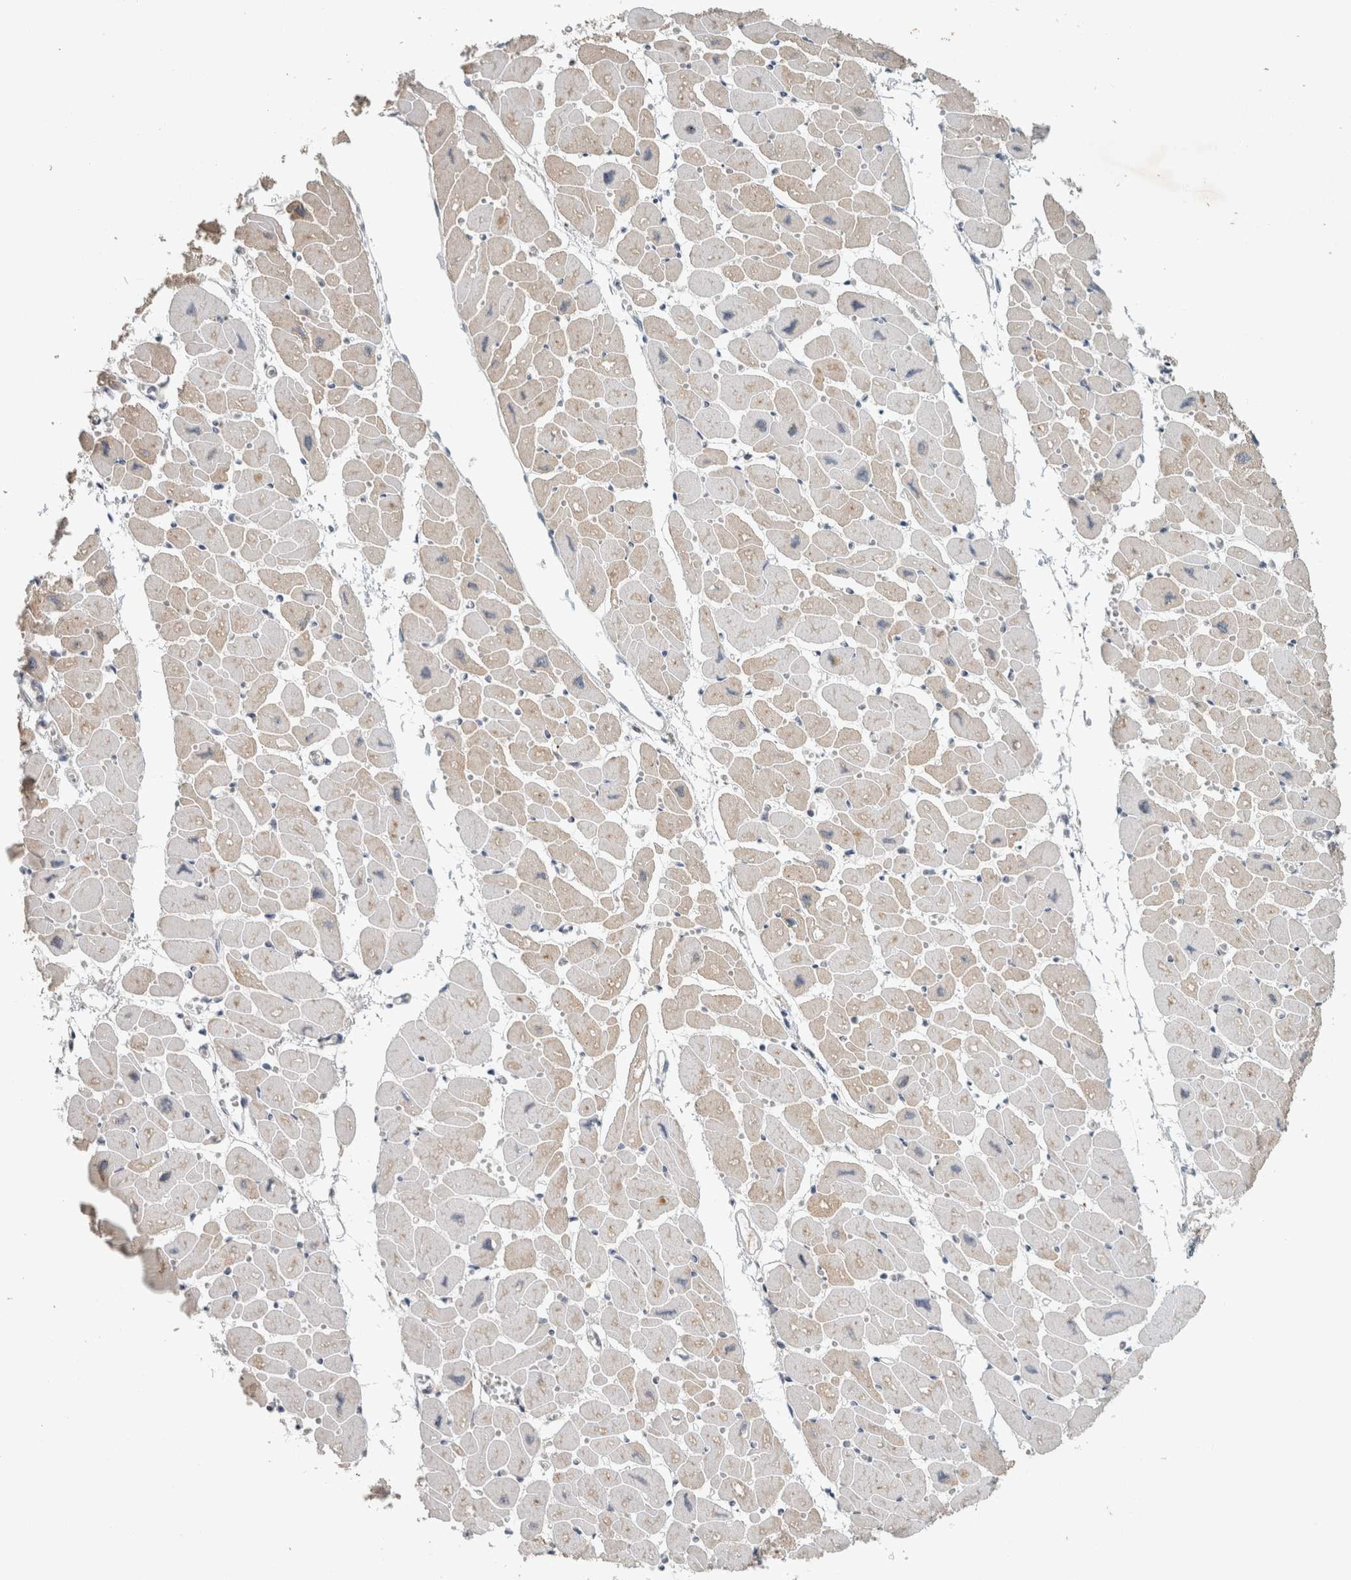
{"staining": {"intensity": "moderate", "quantity": "25%-75%", "location": "cytoplasmic/membranous"}, "tissue": "heart muscle", "cell_type": "Cardiomyocytes", "image_type": "normal", "snomed": [{"axis": "morphology", "description": "Normal tissue, NOS"}, {"axis": "topography", "description": "Heart"}], "caption": "Immunohistochemistry photomicrograph of benign heart muscle: heart muscle stained using immunohistochemistry (IHC) reveals medium levels of moderate protein expression localized specifically in the cytoplasmic/membranous of cardiomyocytes, appearing as a cytoplasmic/membranous brown color.", "gene": "TRIT1", "patient": {"sex": "female", "age": 54}}